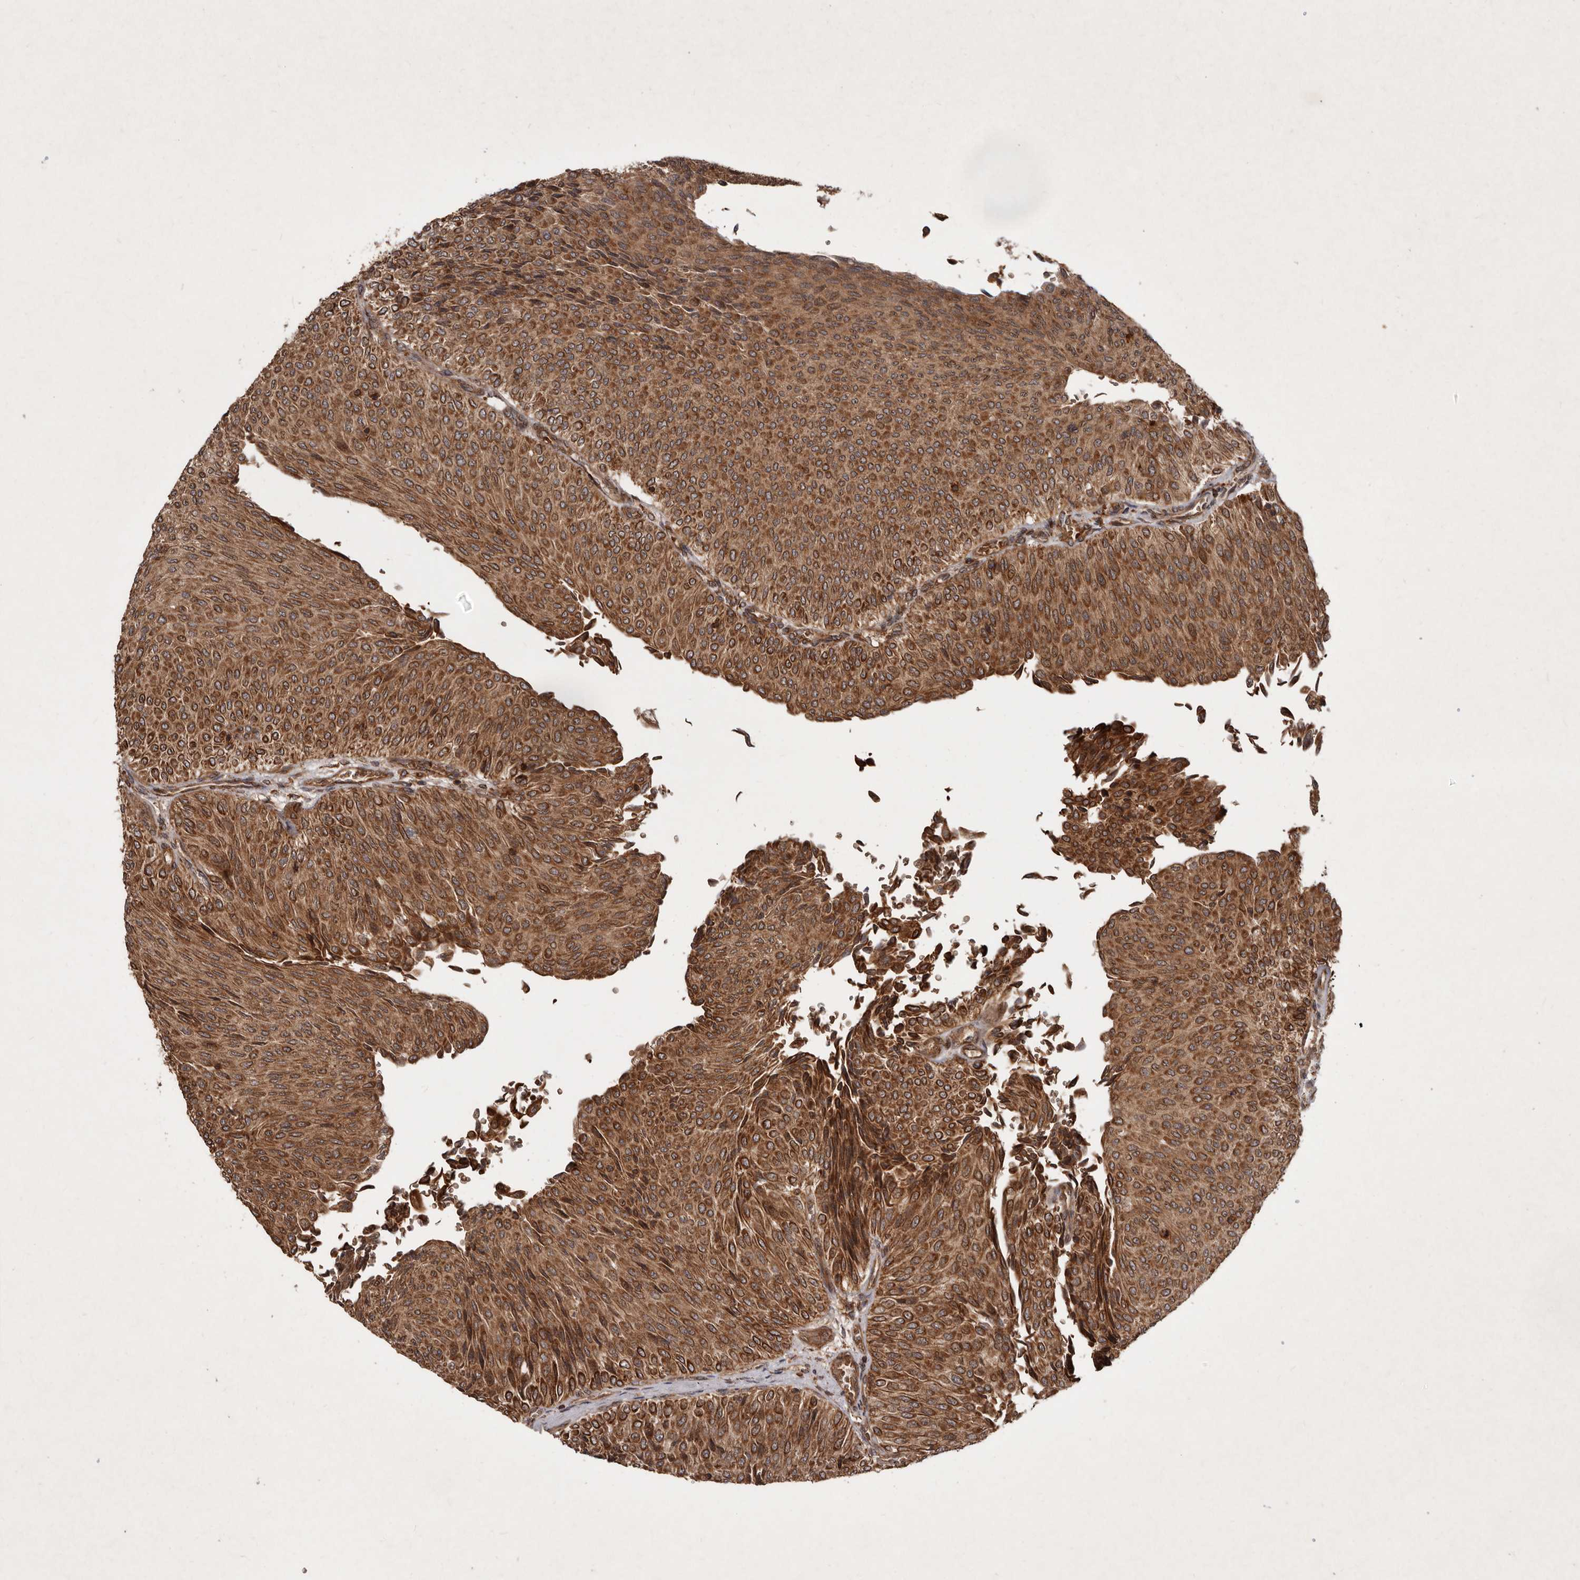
{"staining": {"intensity": "strong", "quantity": ">75%", "location": "cytoplasmic/membranous,nuclear"}, "tissue": "urothelial cancer", "cell_type": "Tumor cells", "image_type": "cancer", "snomed": [{"axis": "morphology", "description": "Urothelial carcinoma, Low grade"}, {"axis": "topography", "description": "Urinary bladder"}], "caption": "Urothelial cancer stained for a protein (brown) shows strong cytoplasmic/membranous and nuclear positive expression in approximately >75% of tumor cells.", "gene": "STK36", "patient": {"sex": "male", "age": 78}}